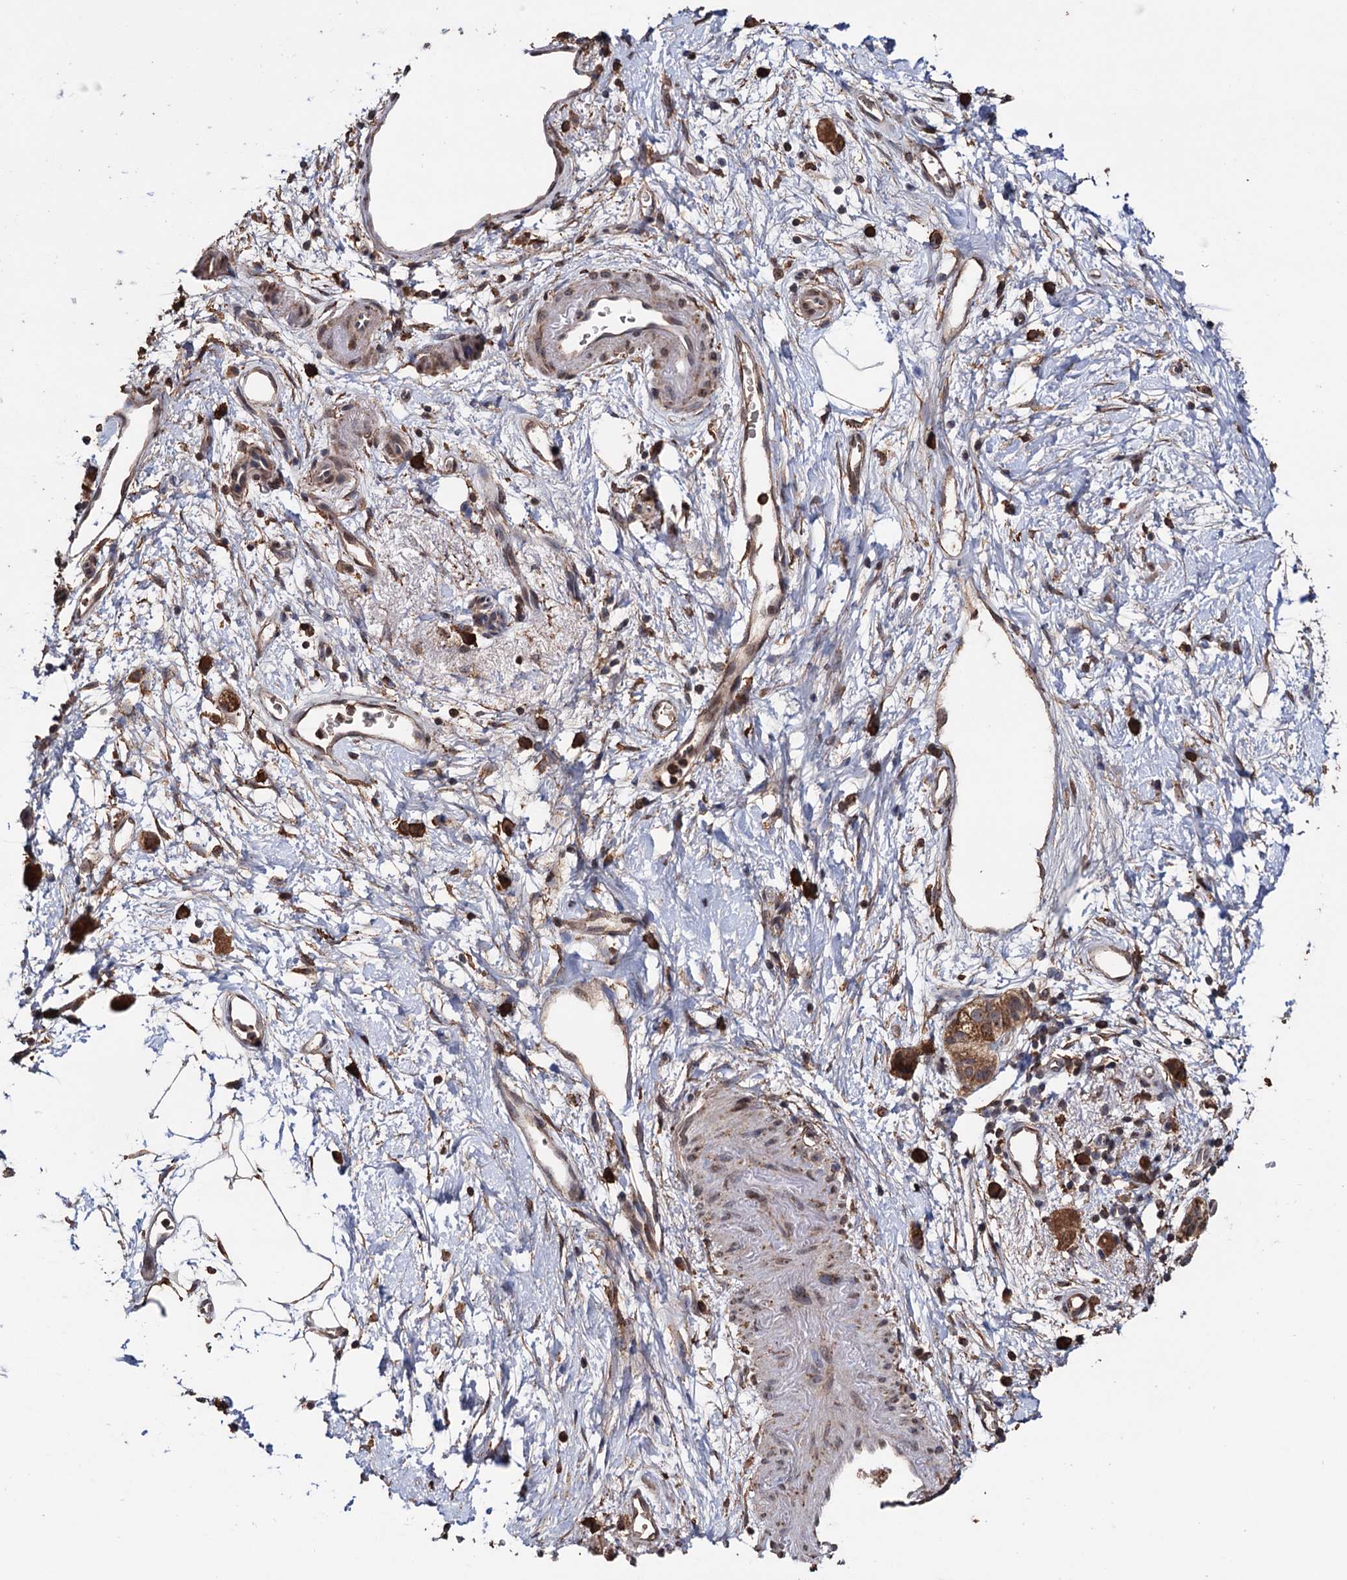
{"staining": {"intensity": "moderate", "quantity": ">75%", "location": "cytoplasmic/membranous"}, "tissue": "pancreatic cancer", "cell_type": "Tumor cells", "image_type": "cancer", "snomed": [{"axis": "morphology", "description": "Adenocarcinoma, NOS"}, {"axis": "topography", "description": "Pancreas"}], "caption": "An IHC histopathology image of neoplastic tissue is shown. Protein staining in brown highlights moderate cytoplasmic/membranous positivity in pancreatic adenocarcinoma within tumor cells. (IHC, brightfield microscopy, high magnification).", "gene": "TBC1D12", "patient": {"sex": "male", "age": 68}}